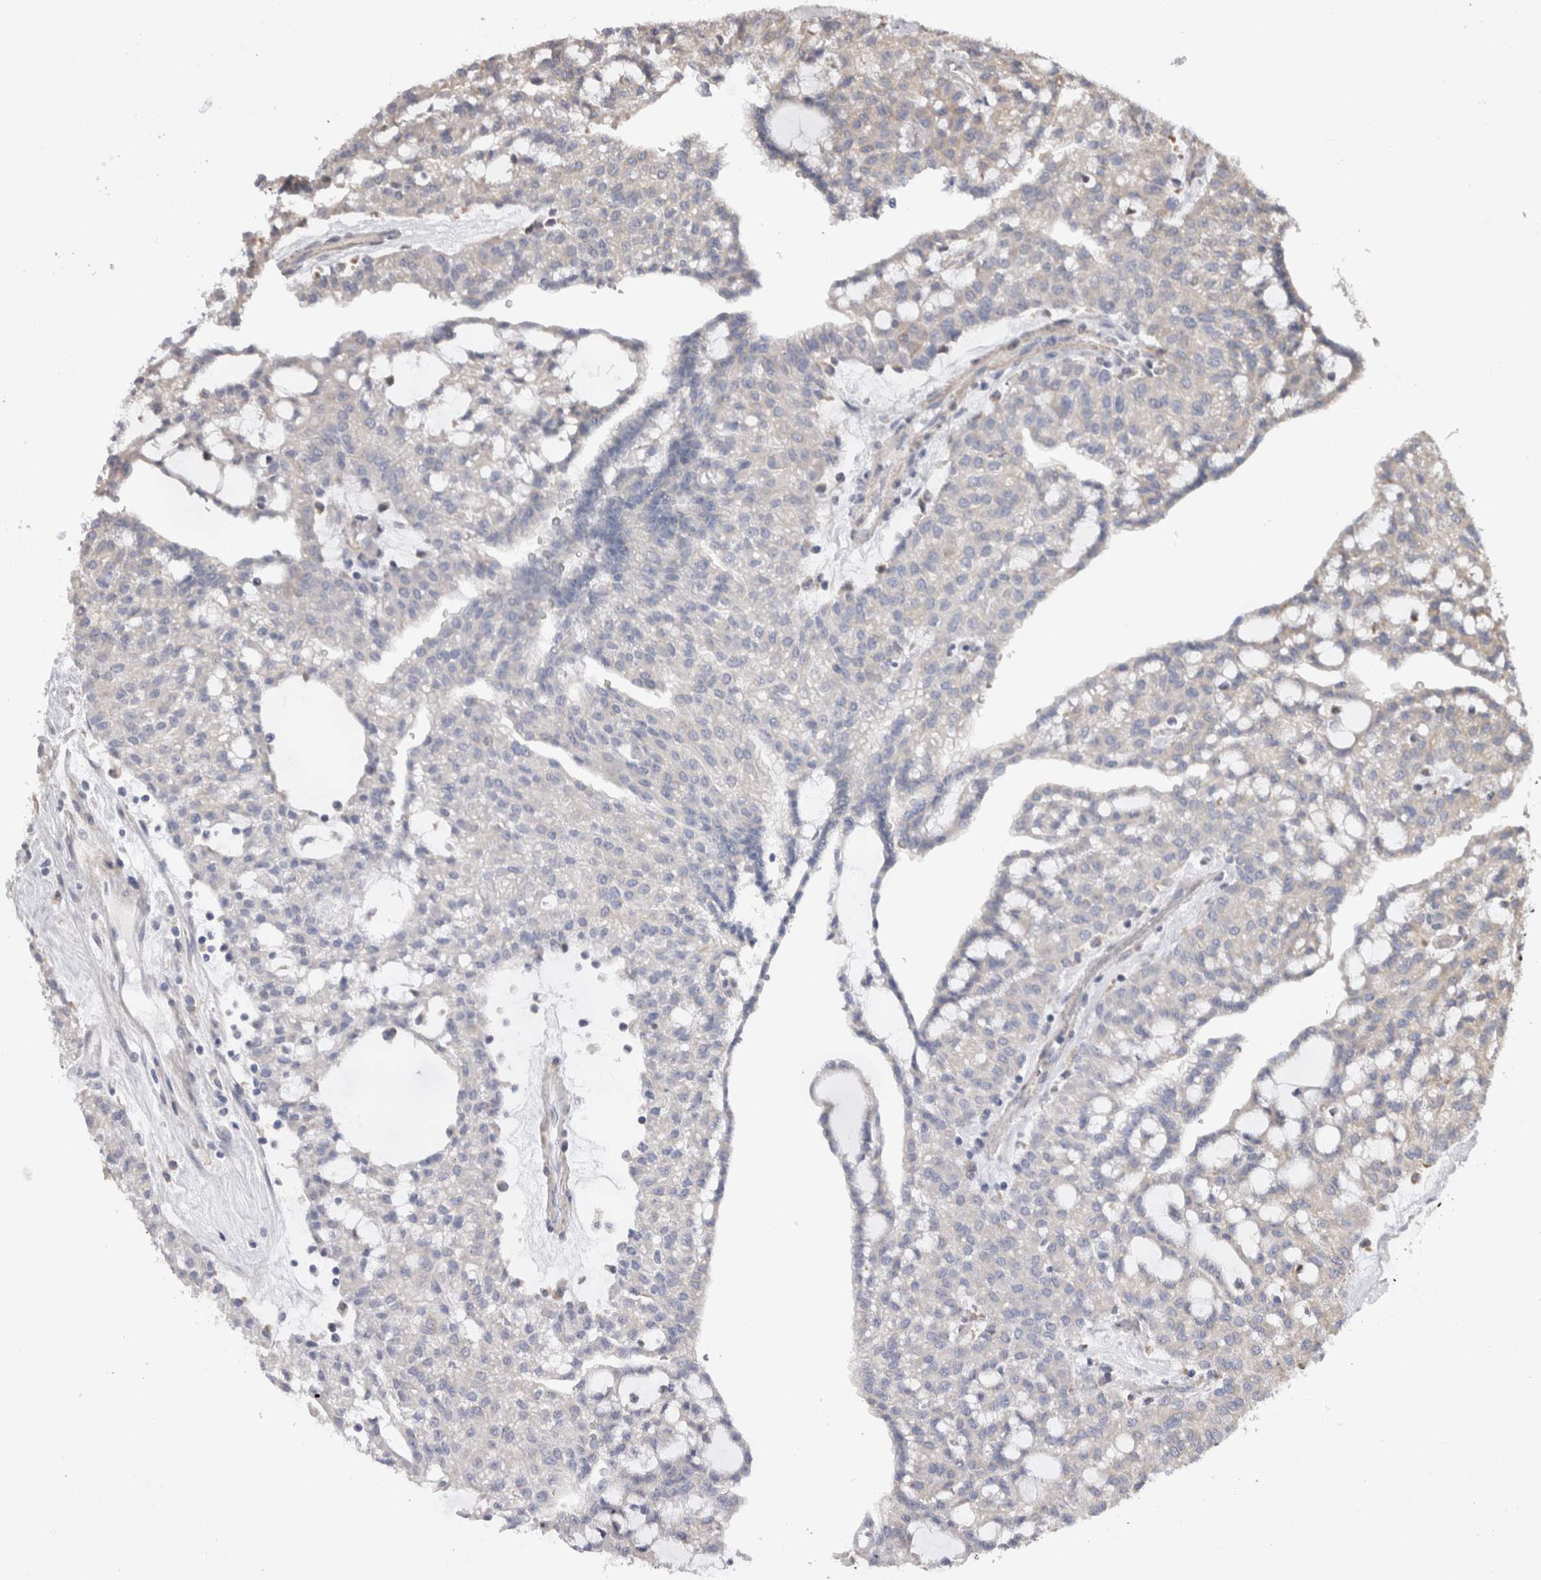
{"staining": {"intensity": "negative", "quantity": "none", "location": "none"}, "tissue": "renal cancer", "cell_type": "Tumor cells", "image_type": "cancer", "snomed": [{"axis": "morphology", "description": "Adenocarcinoma, NOS"}, {"axis": "topography", "description": "Kidney"}], "caption": "A high-resolution photomicrograph shows immunohistochemistry staining of renal cancer, which exhibits no significant staining in tumor cells. The staining is performed using DAB brown chromogen with nuclei counter-stained in using hematoxylin.", "gene": "SMAP2", "patient": {"sex": "male", "age": 63}}